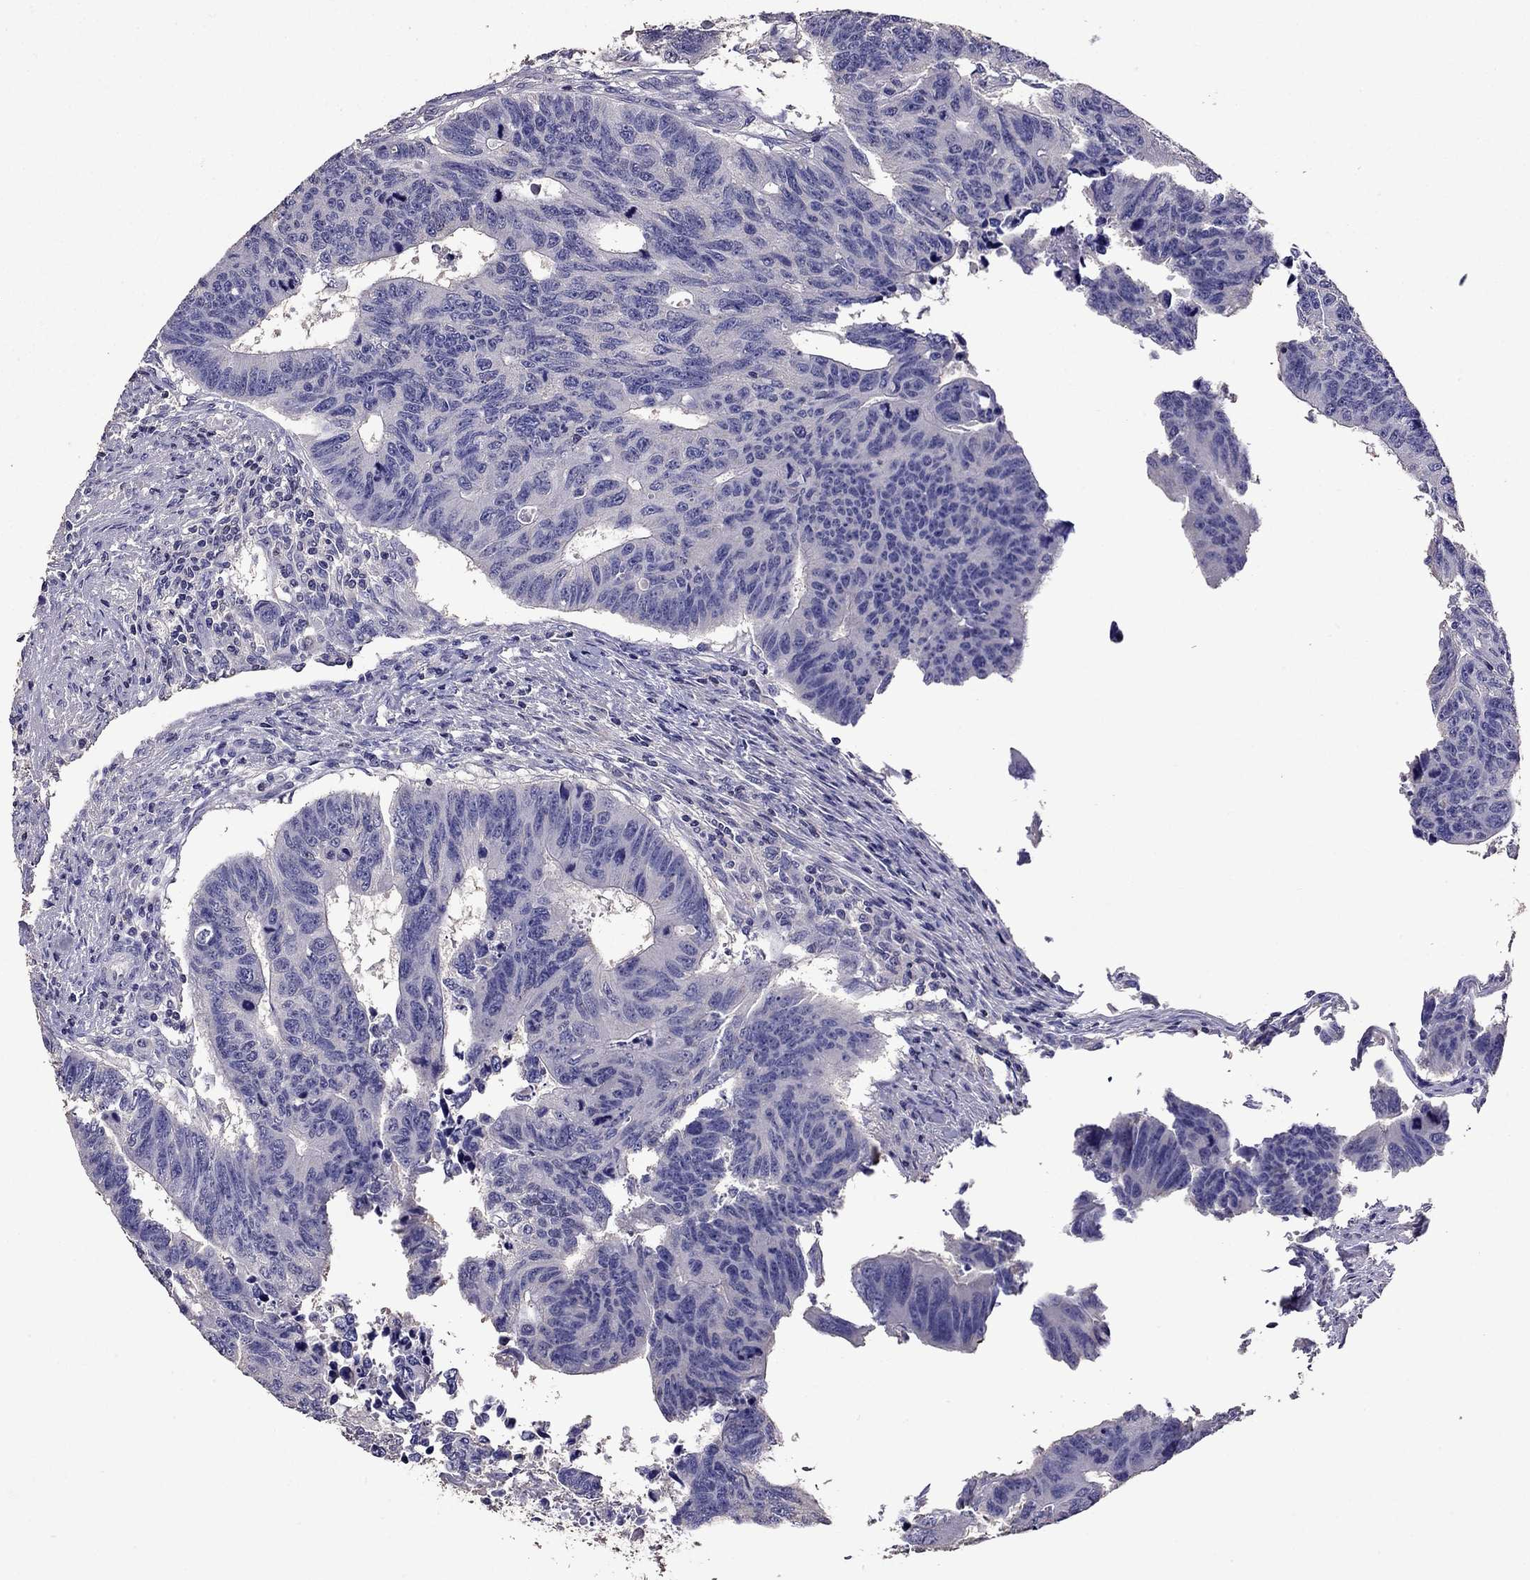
{"staining": {"intensity": "negative", "quantity": "none", "location": "none"}, "tissue": "colorectal cancer", "cell_type": "Tumor cells", "image_type": "cancer", "snomed": [{"axis": "morphology", "description": "Adenocarcinoma, NOS"}, {"axis": "topography", "description": "Rectum"}], "caption": "High magnification brightfield microscopy of colorectal adenocarcinoma stained with DAB (brown) and counterstained with hematoxylin (blue): tumor cells show no significant positivity. (Stains: DAB IHC with hematoxylin counter stain, Microscopy: brightfield microscopy at high magnification).", "gene": "NKX3-1", "patient": {"sex": "female", "age": 85}}